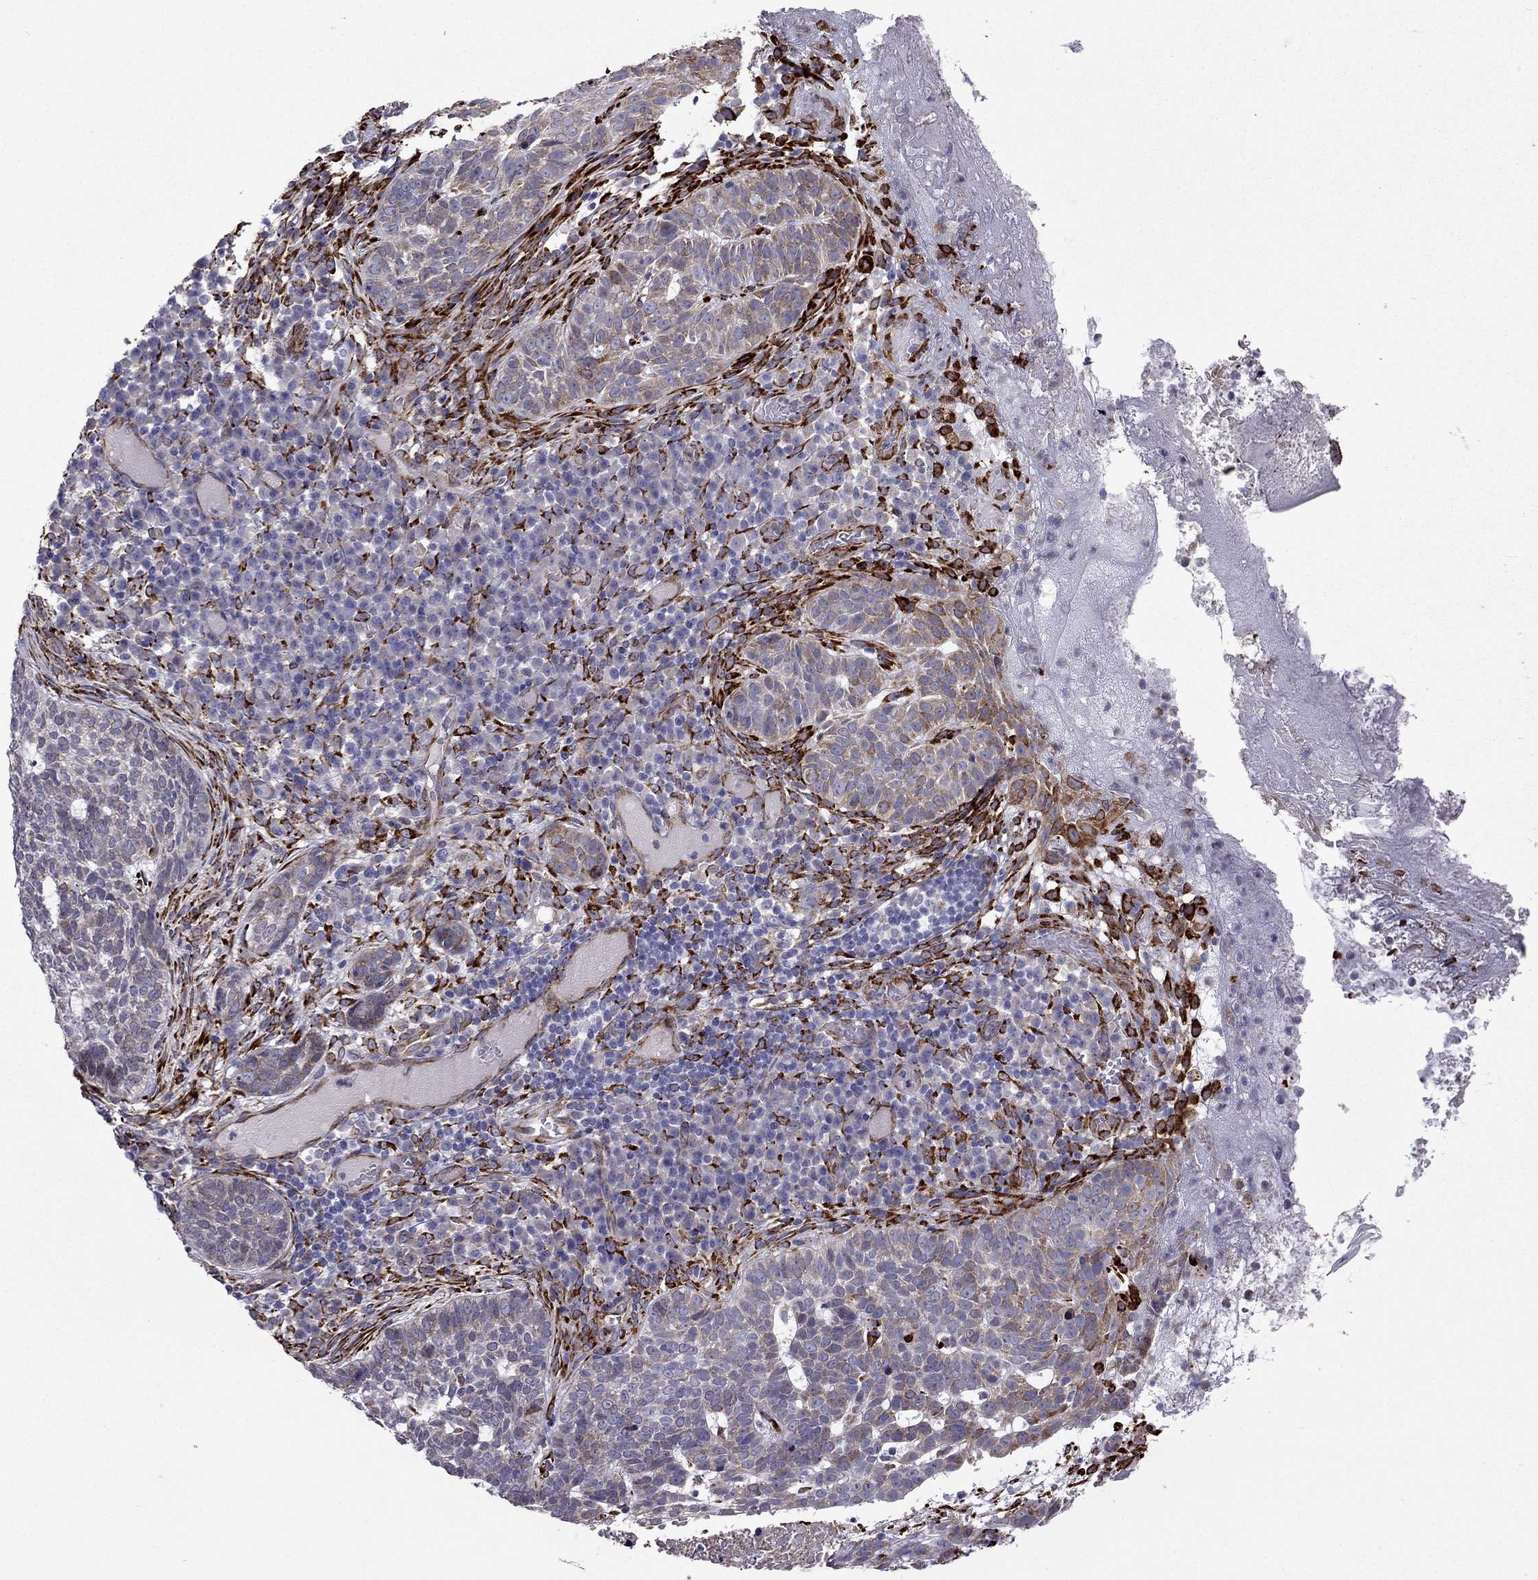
{"staining": {"intensity": "weak", "quantity": "<25%", "location": "cytoplasmic/membranous"}, "tissue": "skin cancer", "cell_type": "Tumor cells", "image_type": "cancer", "snomed": [{"axis": "morphology", "description": "Basal cell carcinoma"}, {"axis": "topography", "description": "Skin"}], "caption": "Skin cancer stained for a protein using IHC demonstrates no staining tumor cells.", "gene": "IKBIP", "patient": {"sex": "female", "age": 69}}